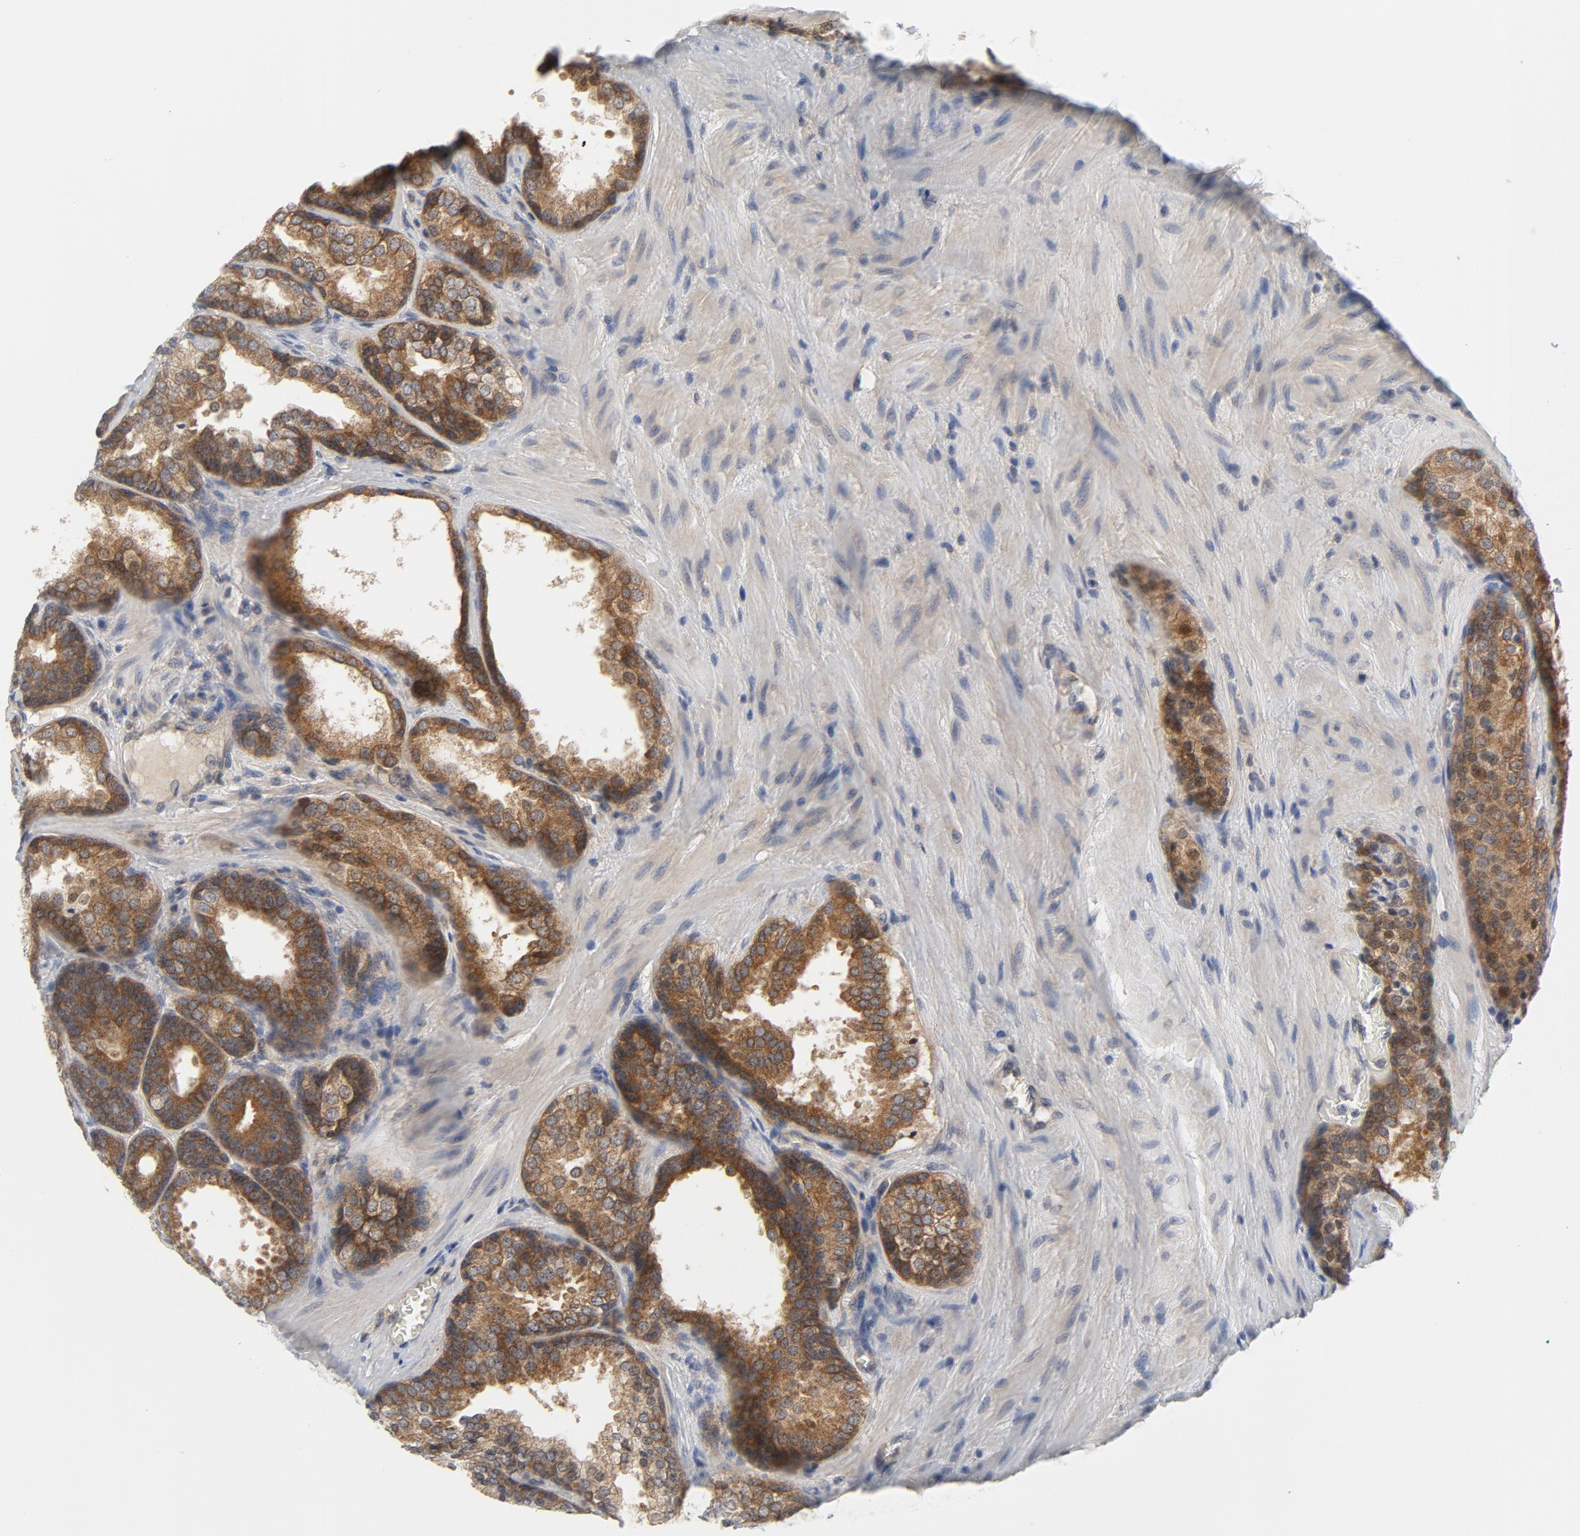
{"staining": {"intensity": "strong", "quantity": ">75%", "location": "cytoplasmic/membranous,nuclear"}, "tissue": "prostate cancer", "cell_type": "Tumor cells", "image_type": "cancer", "snomed": [{"axis": "morphology", "description": "Adenocarcinoma, High grade"}, {"axis": "topography", "description": "Prostate"}], "caption": "Strong cytoplasmic/membranous and nuclear positivity is present in about >75% of tumor cells in prostate high-grade adenocarcinoma.", "gene": "BAD", "patient": {"sex": "male", "age": 70}}